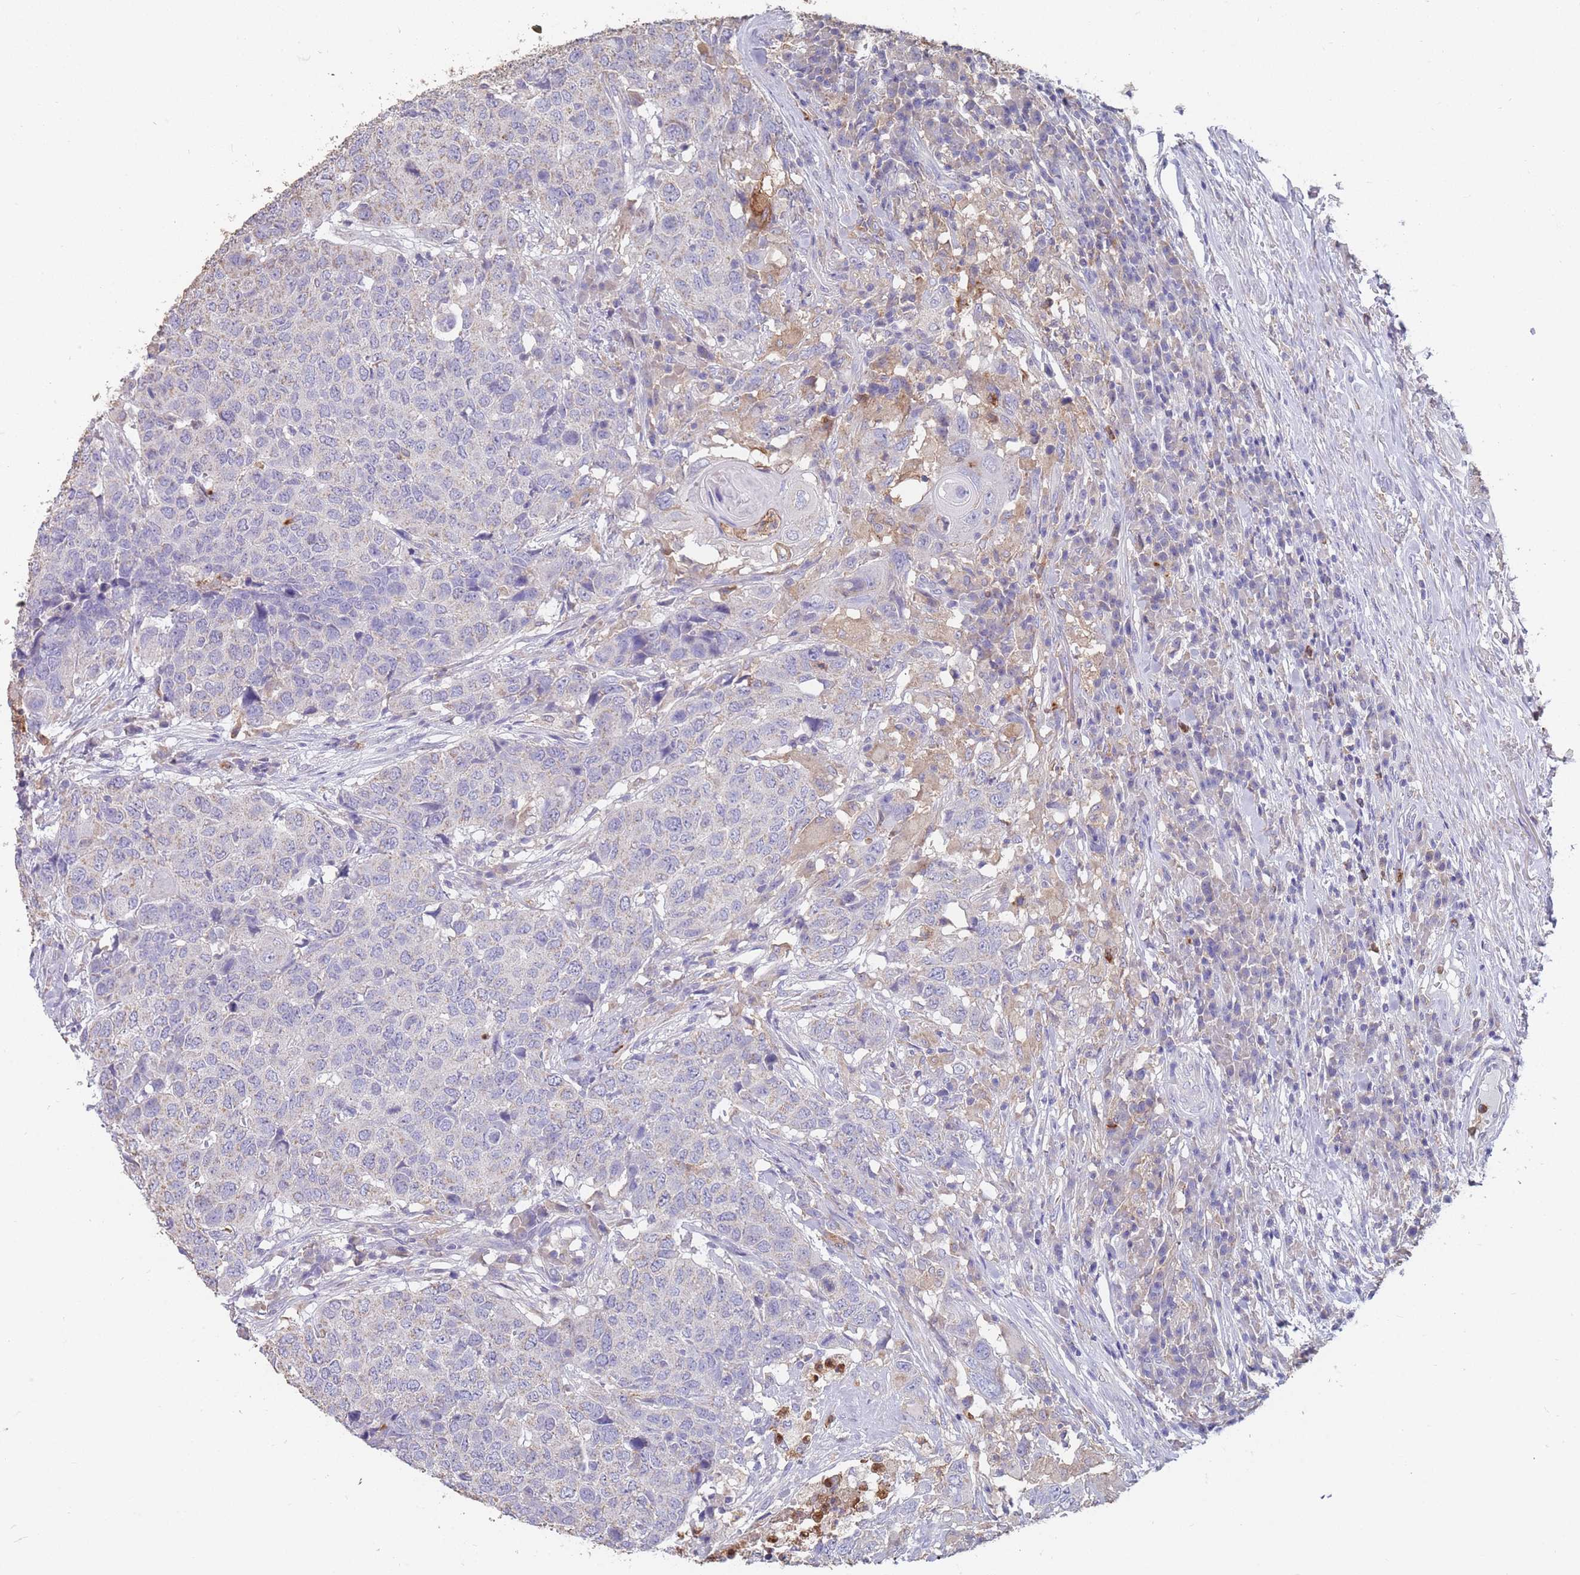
{"staining": {"intensity": "negative", "quantity": "none", "location": "none"}, "tissue": "head and neck cancer", "cell_type": "Tumor cells", "image_type": "cancer", "snomed": [{"axis": "morphology", "description": "Normal tissue, NOS"}, {"axis": "morphology", "description": "Squamous cell carcinoma, NOS"}, {"axis": "topography", "description": "Skeletal muscle"}, {"axis": "topography", "description": "Vascular tissue"}, {"axis": "topography", "description": "Peripheral nerve tissue"}, {"axis": "topography", "description": "Head-Neck"}], "caption": "Tumor cells show no significant expression in squamous cell carcinoma (head and neck). (DAB immunohistochemistry (IHC) visualized using brightfield microscopy, high magnification).", "gene": "CLEC12A", "patient": {"sex": "male", "age": 66}}